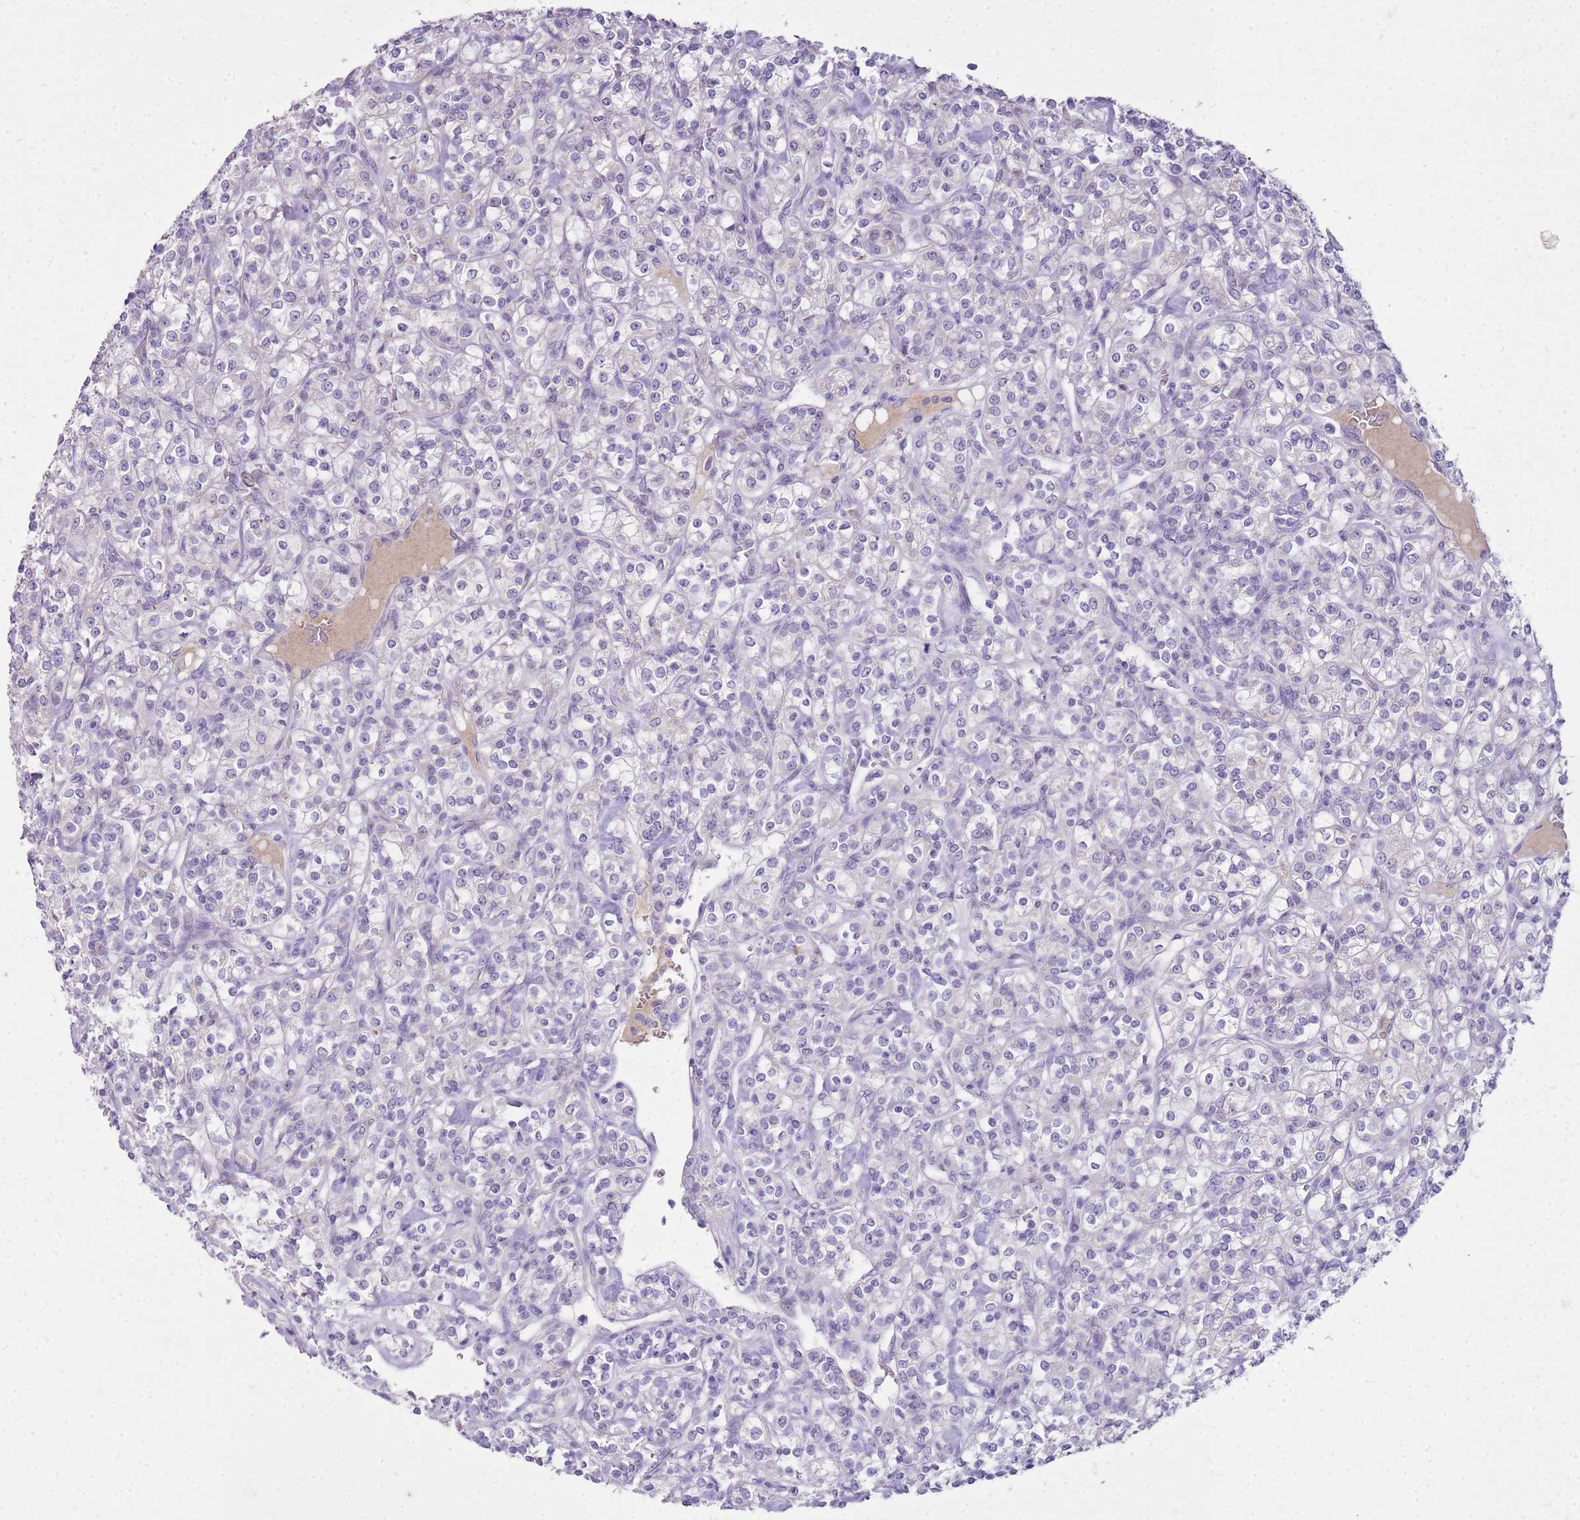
{"staining": {"intensity": "negative", "quantity": "none", "location": "none"}, "tissue": "renal cancer", "cell_type": "Tumor cells", "image_type": "cancer", "snomed": [{"axis": "morphology", "description": "Adenocarcinoma, NOS"}, {"axis": "topography", "description": "Kidney"}], "caption": "A high-resolution histopathology image shows IHC staining of renal cancer, which exhibits no significant staining in tumor cells. (DAB (3,3'-diaminobenzidine) immunohistochemistry visualized using brightfield microscopy, high magnification).", "gene": "FABP2", "patient": {"sex": "male", "age": 77}}